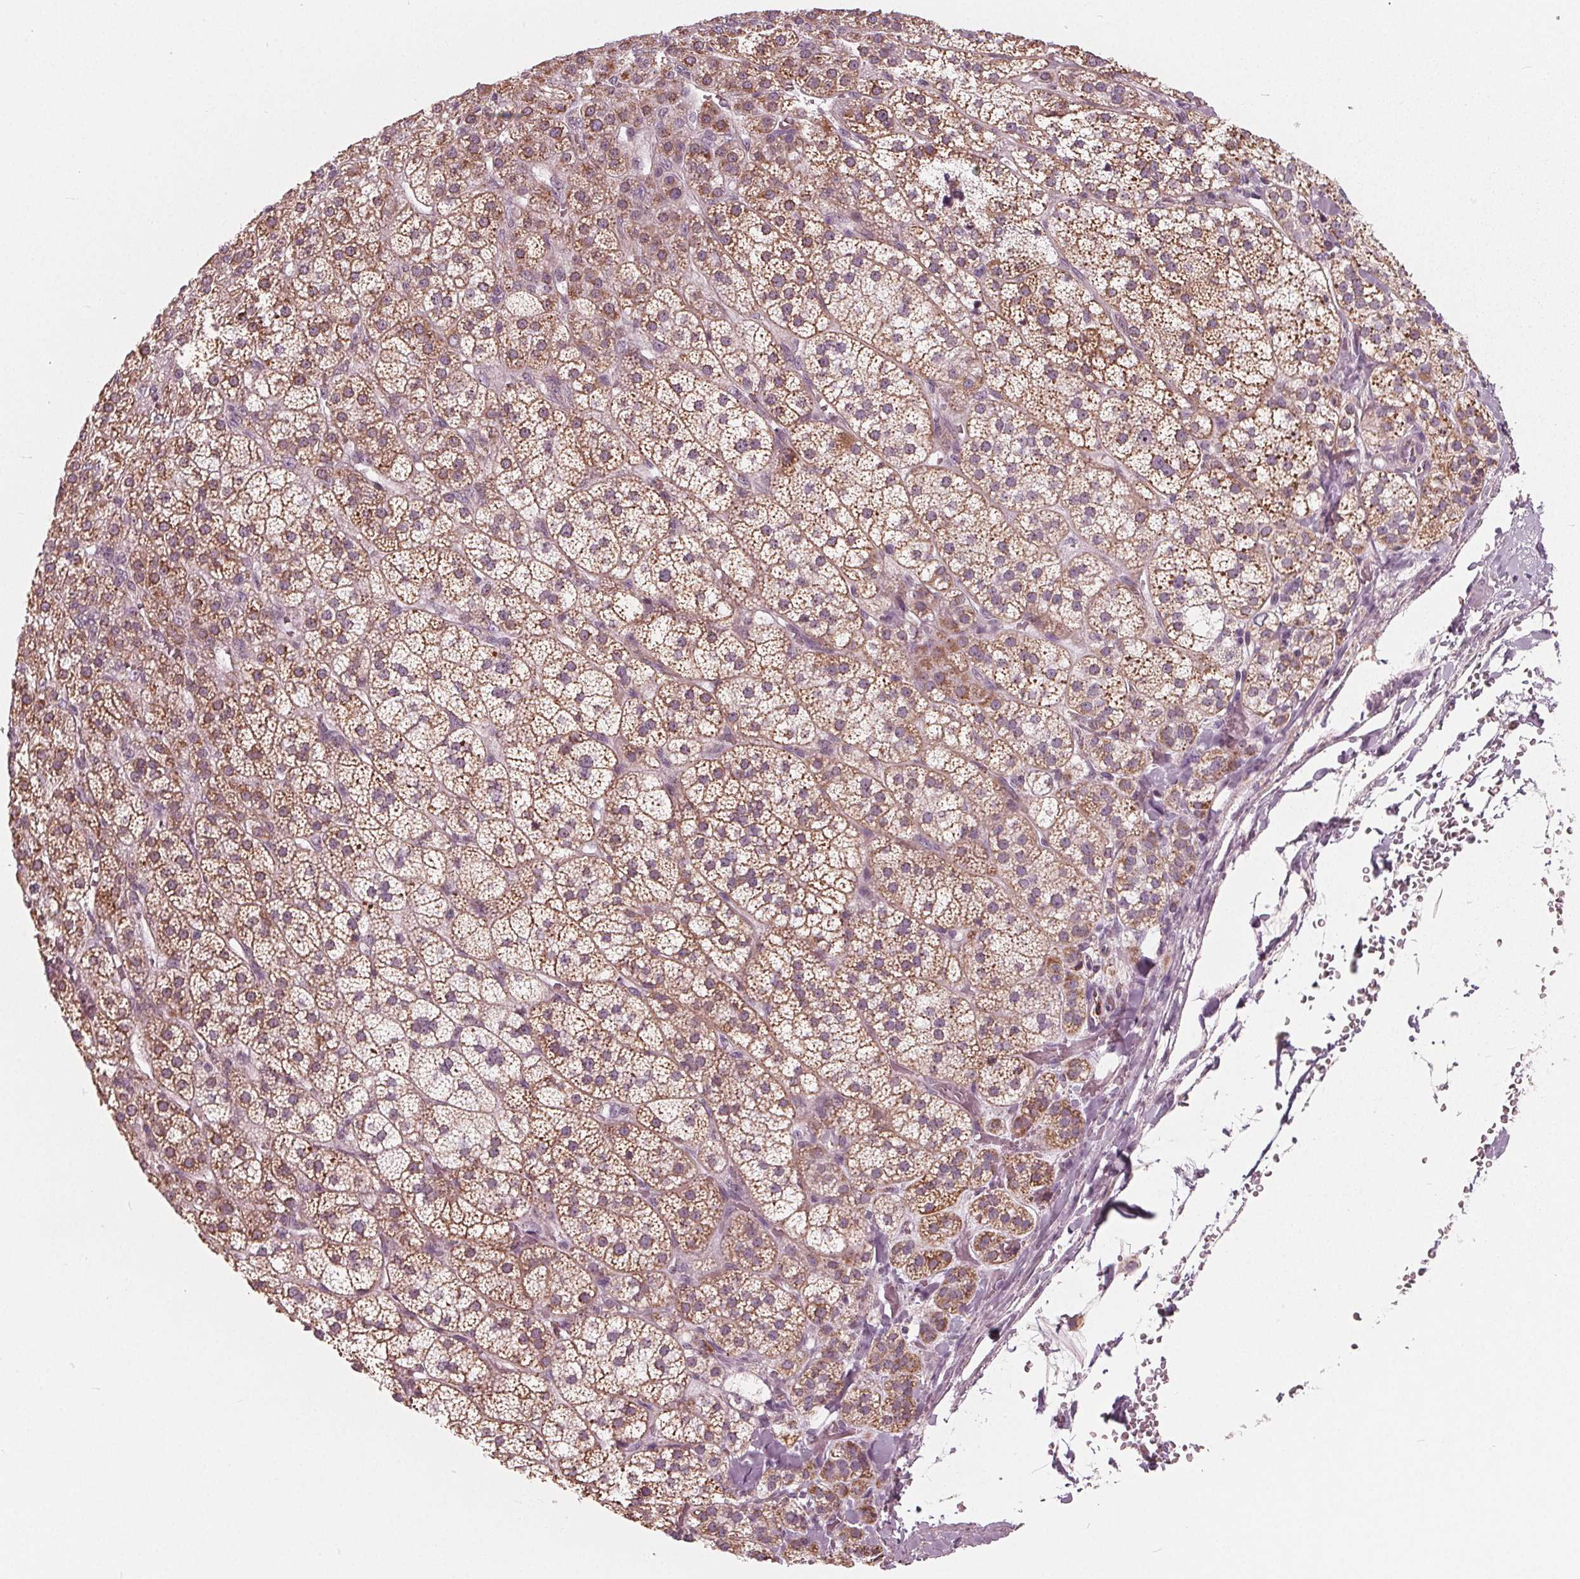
{"staining": {"intensity": "moderate", "quantity": ">75%", "location": "cytoplasmic/membranous"}, "tissue": "adrenal gland", "cell_type": "Glandular cells", "image_type": "normal", "snomed": [{"axis": "morphology", "description": "Normal tissue, NOS"}, {"axis": "topography", "description": "Adrenal gland"}], "caption": "DAB immunohistochemical staining of benign human adrenal gland demonstrates moderate cytoplasmic/membranous protein staining in about >75% of glandular cells. The staining was performed using DAB to visualize the protein expression in brown, while the nuclei were stained in blue with hematoxylin (Magnification: 20x).", "gene": "DCAF4L2", "patient": {"sex": "female", "age": 60}}